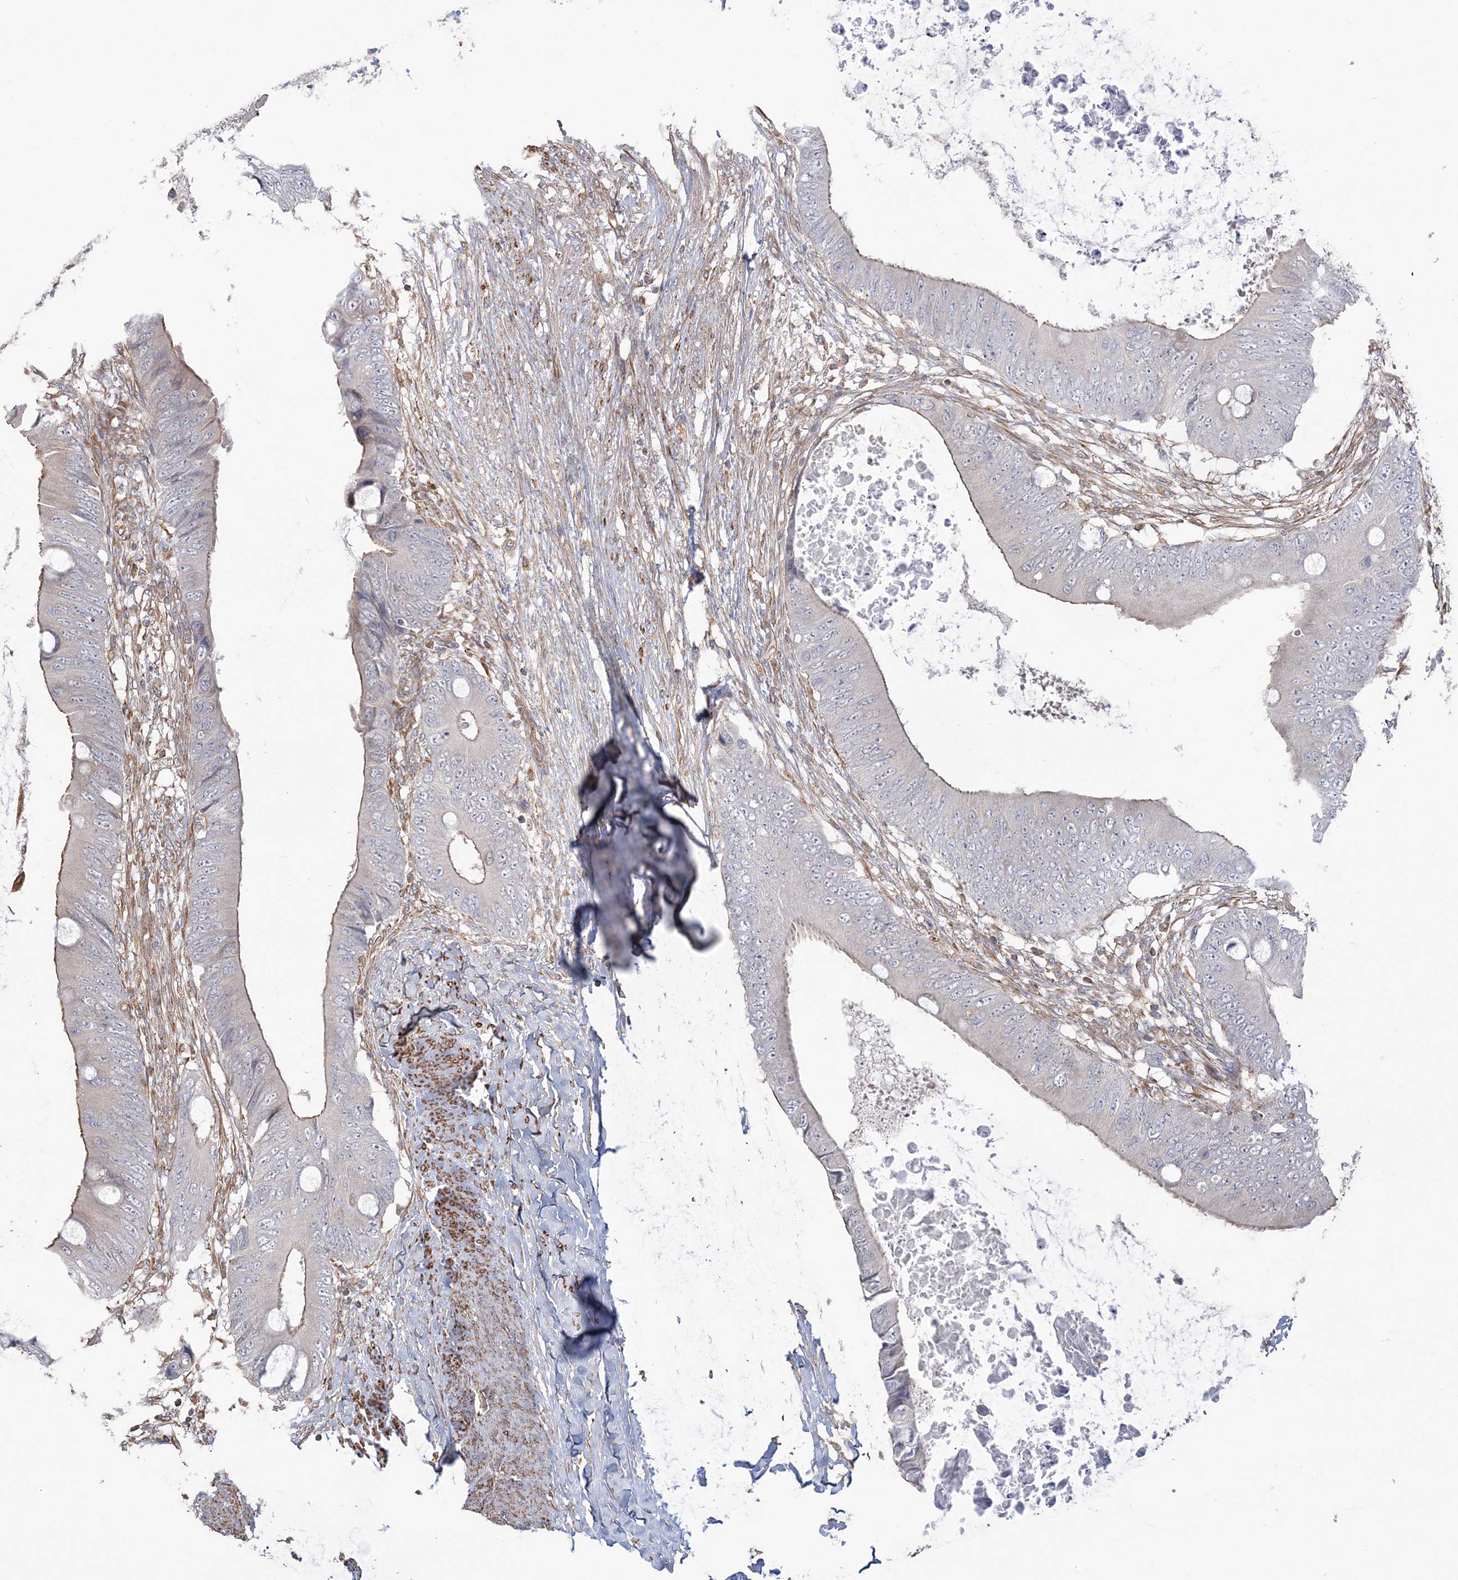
{"staining": {"intensity": "weak", "quantity": "<25%", "location": "cytoplasmic/membranous"}, "tissue": "colorectal cancer", "cell_type": "Tumor cells", "image_type": "cancer", "snomed": [{"axis": "morphology", "description": "Normal tissue, NOS"}, {"axis": "morphology", "description": "Adenocarcinoma, NOS"}, {"axis": "topography", "description": "Rectum"}, {"axis": "topography", "description": "Peripheral nerve tissue"}], "caption": "There is no significant expression in tumor cells of colorectal cancer.", "gene": "ZNF821", "patient": {"sex": "female", "age": 77}}